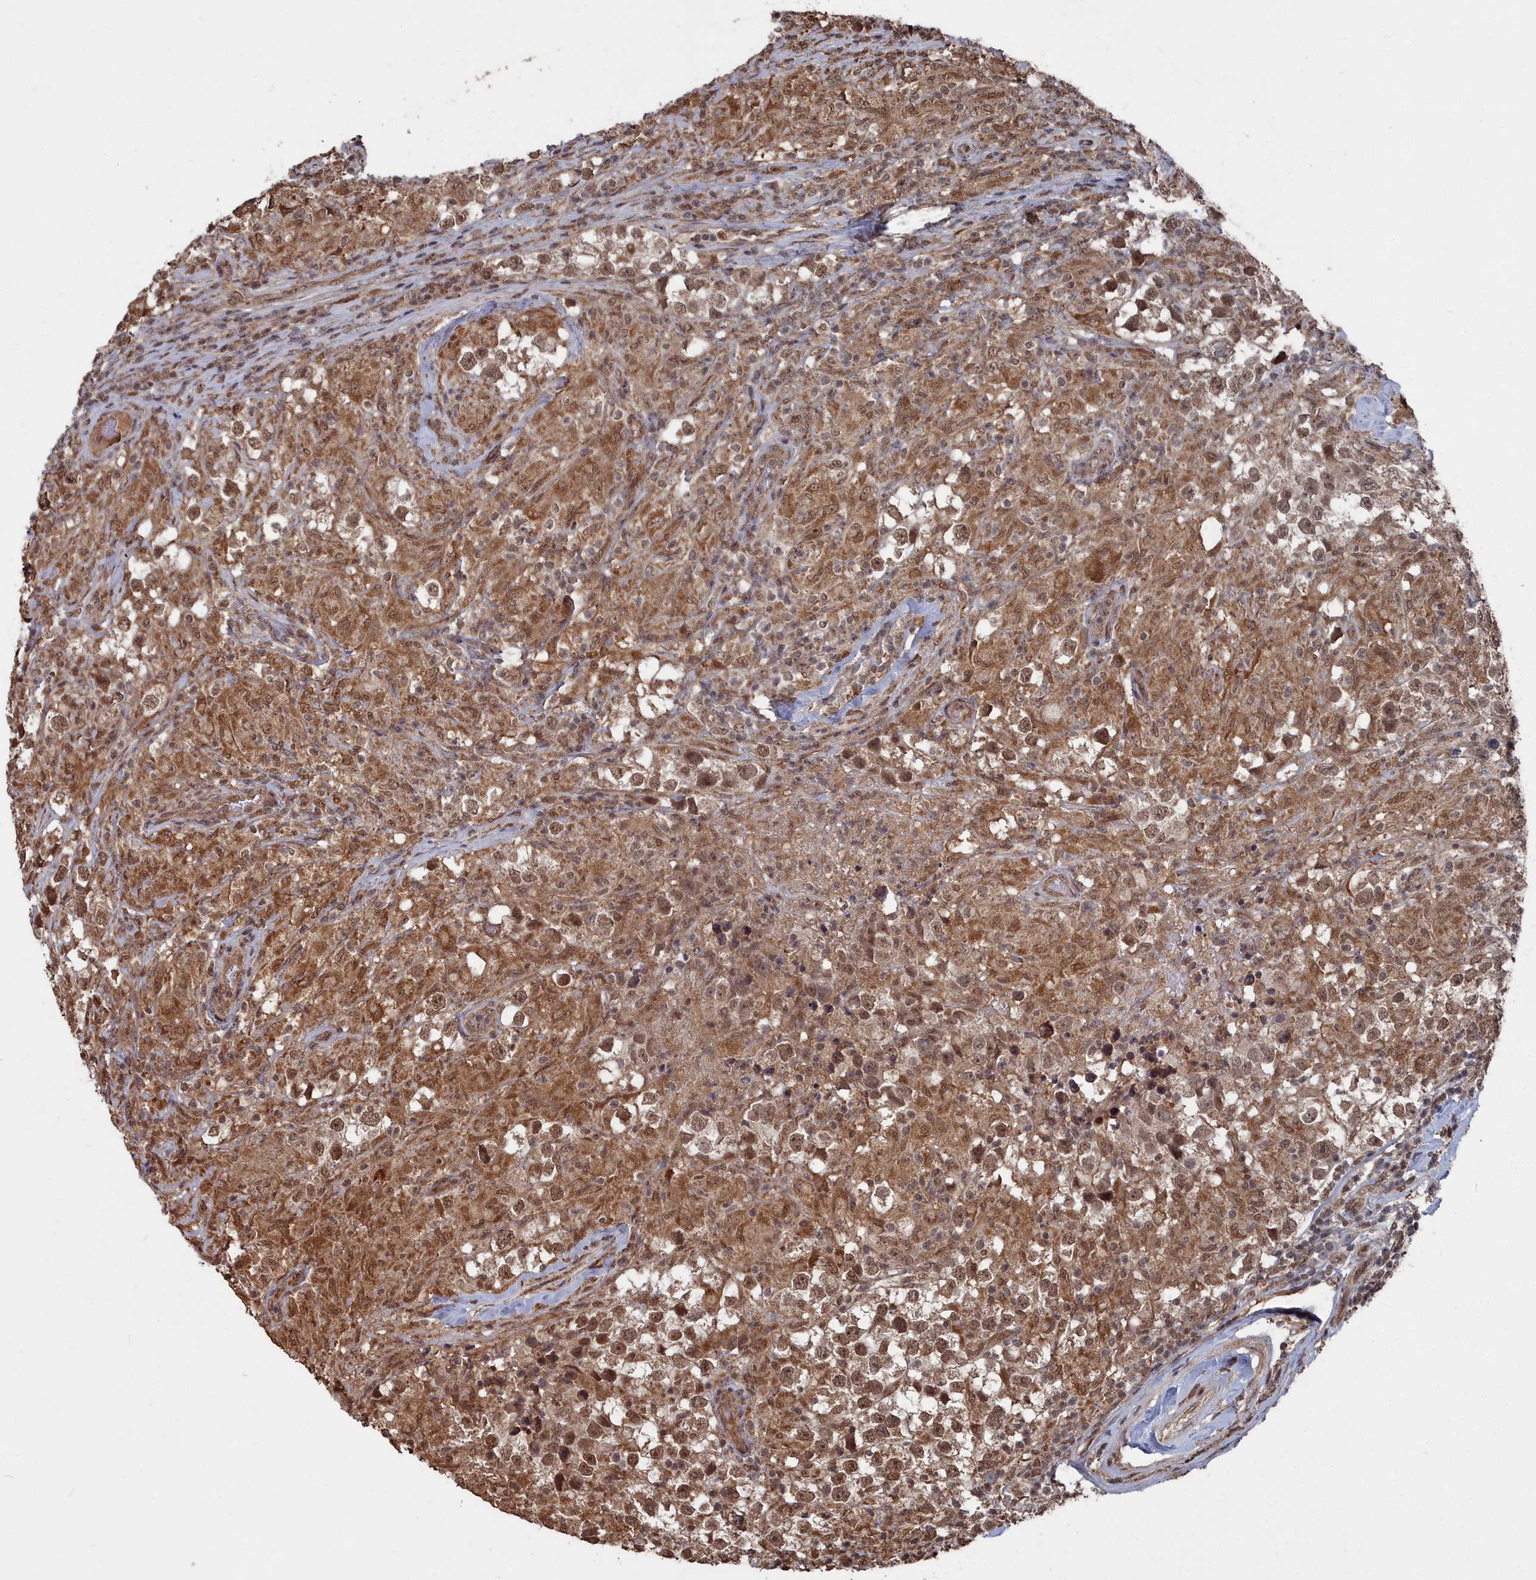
{"staining": {"intensity": "moderate", "quantity": ">75%", "location": "cytoplasmic/membranous,nuclear"}, "tissue": "testis cancer", "cell_type": "Tumor cells", "image_type": "cancer", "snomed": [{"axis": "morphology", "description": "Seminoma, NOS"}, {"axis": "topography", "description": "Testis"}], "caption": "Immunohistochemical staining of testis cancer demonstrates medium levels of moderate cytoplasmic/membranous and nuclear protein staining in approximately >75% of tumor cells.", "gene": "CCNP", "patient": {"sex": "male", "age": 46}}